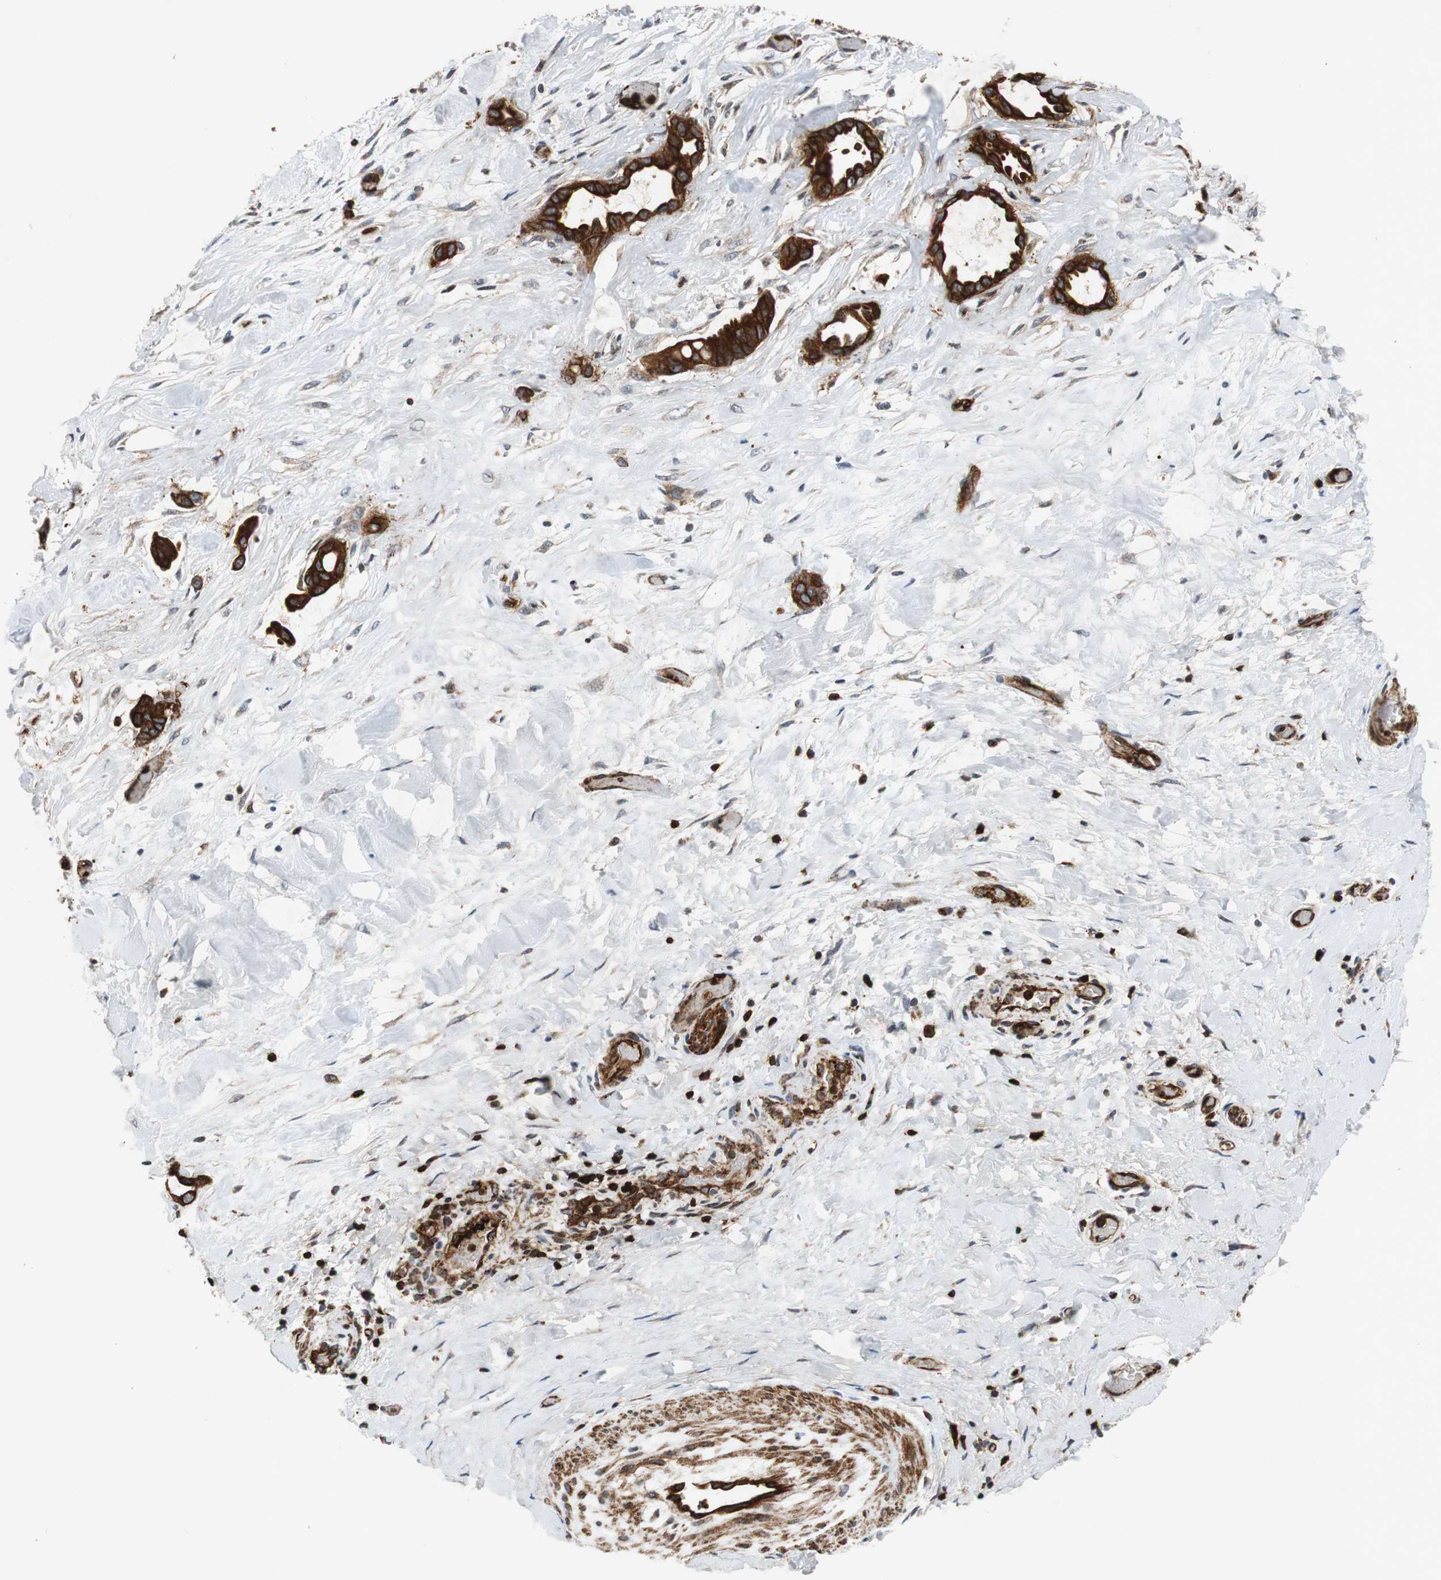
{"staining": {"intensity": "strong", "quantity": ">75%", "location": "cytoplasmic/membranous"}, "tissue": "liver cancer", "cell_type": "Tumor cells", "image_type": "cancer", "snomed": [{"axis": "morphology", "description": "Cholangiocarcinoma"}, {"axis": "topography", "description": "Liver"}], "caption": "Cholangiocarcinoma (liver) stained for a protein (brown) shows strong cytoplasmic/membranous positive staining in approximately >75% of tumor cells.", "gene": "TUBA4A", "patient": {"sex": "female", "age": 65}}